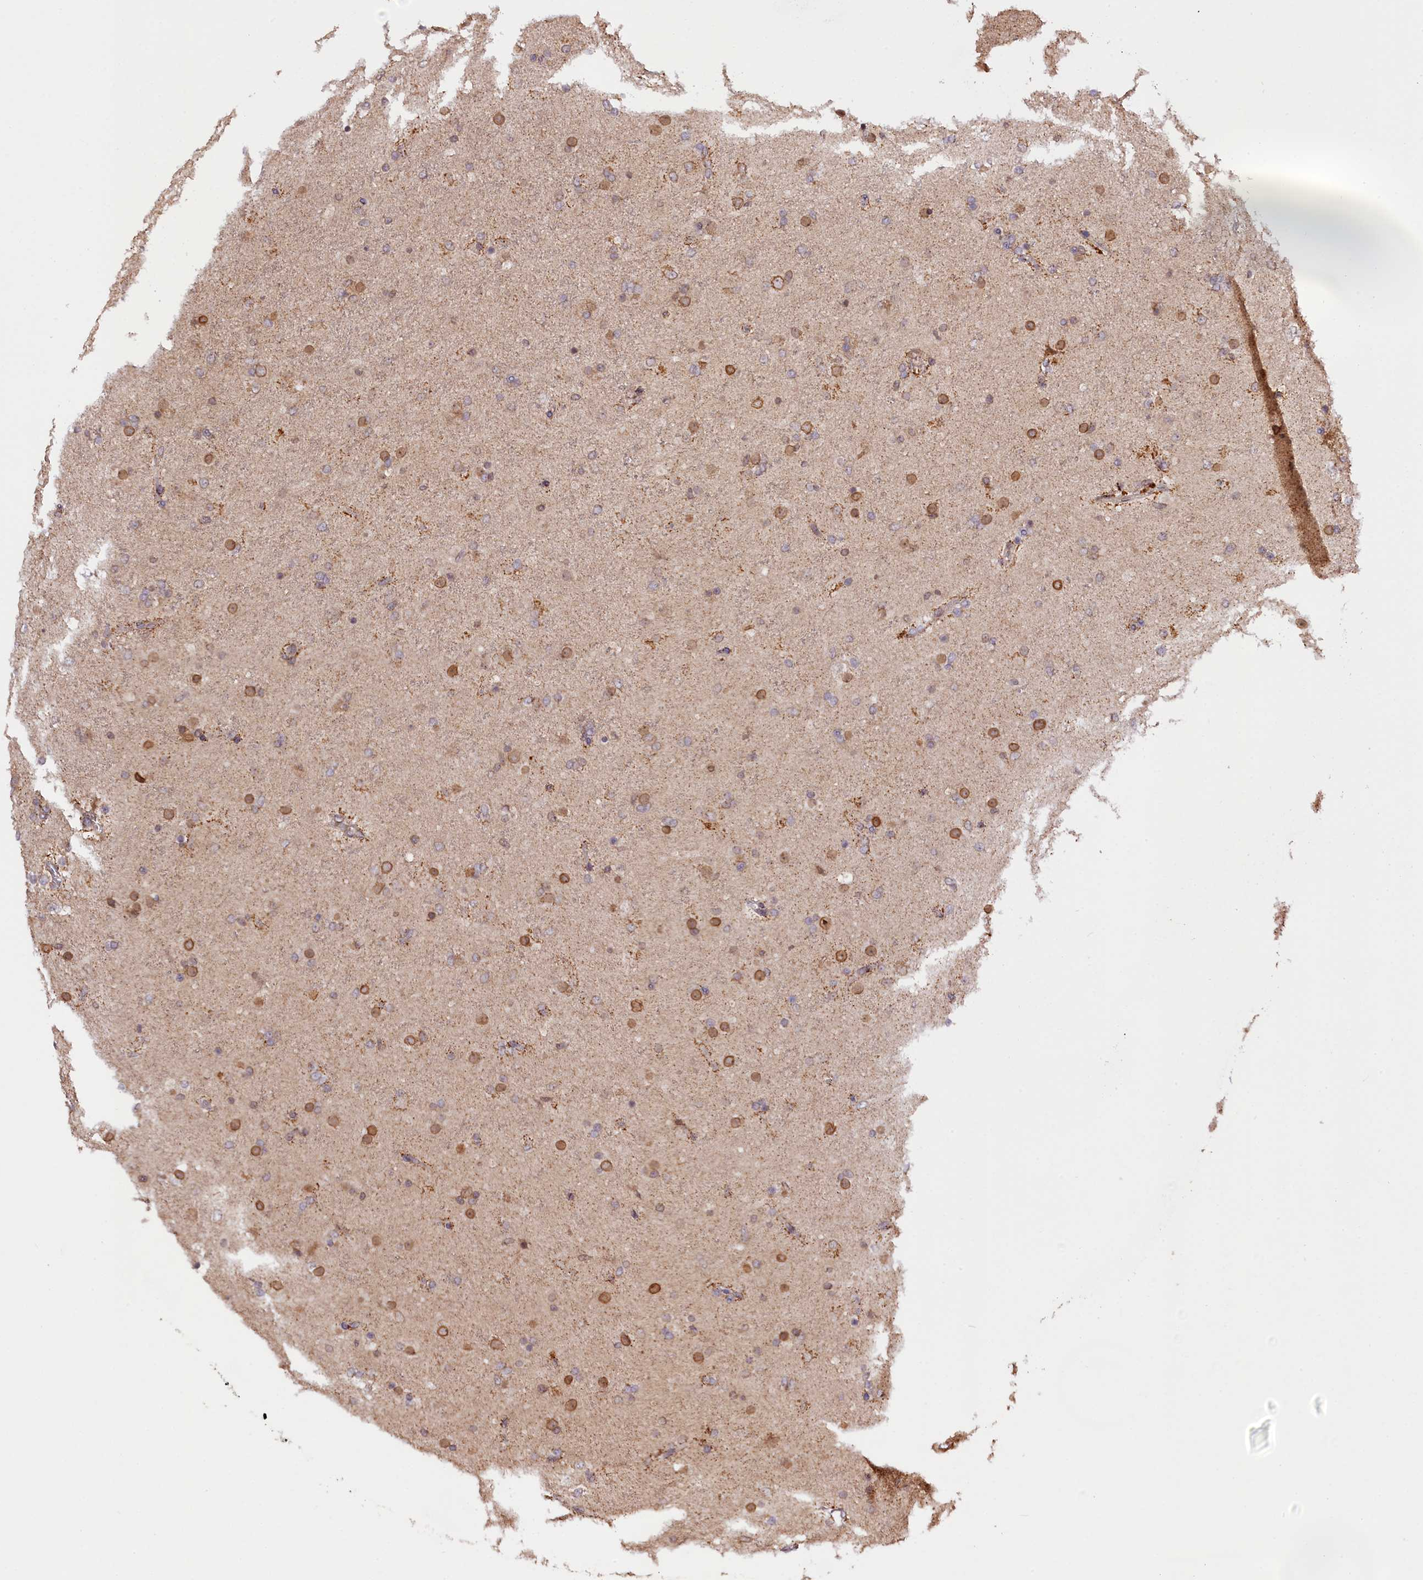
{"staining": {"intensity": "weak", "quantity": "25%-75%", "location": "cytoplasmic/membranous"}, "tissue": "glioma", "cell_type": "Tumor cells", "image_type": "cancer", "snomed": [{"axis": "morphology", "description": "Glioma, malignant, Low grade"}, {"axis": "topography", "description": "Brain"}], "caption": "High-magnification brightfield microscopy of glioma stained with DAB (brown) and counterstained with hematoxylin (blue). tumor cells exhibit weak cytoplasmic/membranous expression is identified in approximately25%-75% of cells. (Stains: DAB in brown, nuclei in blue, Microscopy: brightfield microscopy at high magnification).", "gene": "ZNF480", "patient": {"sex": "male", "age": 65}}